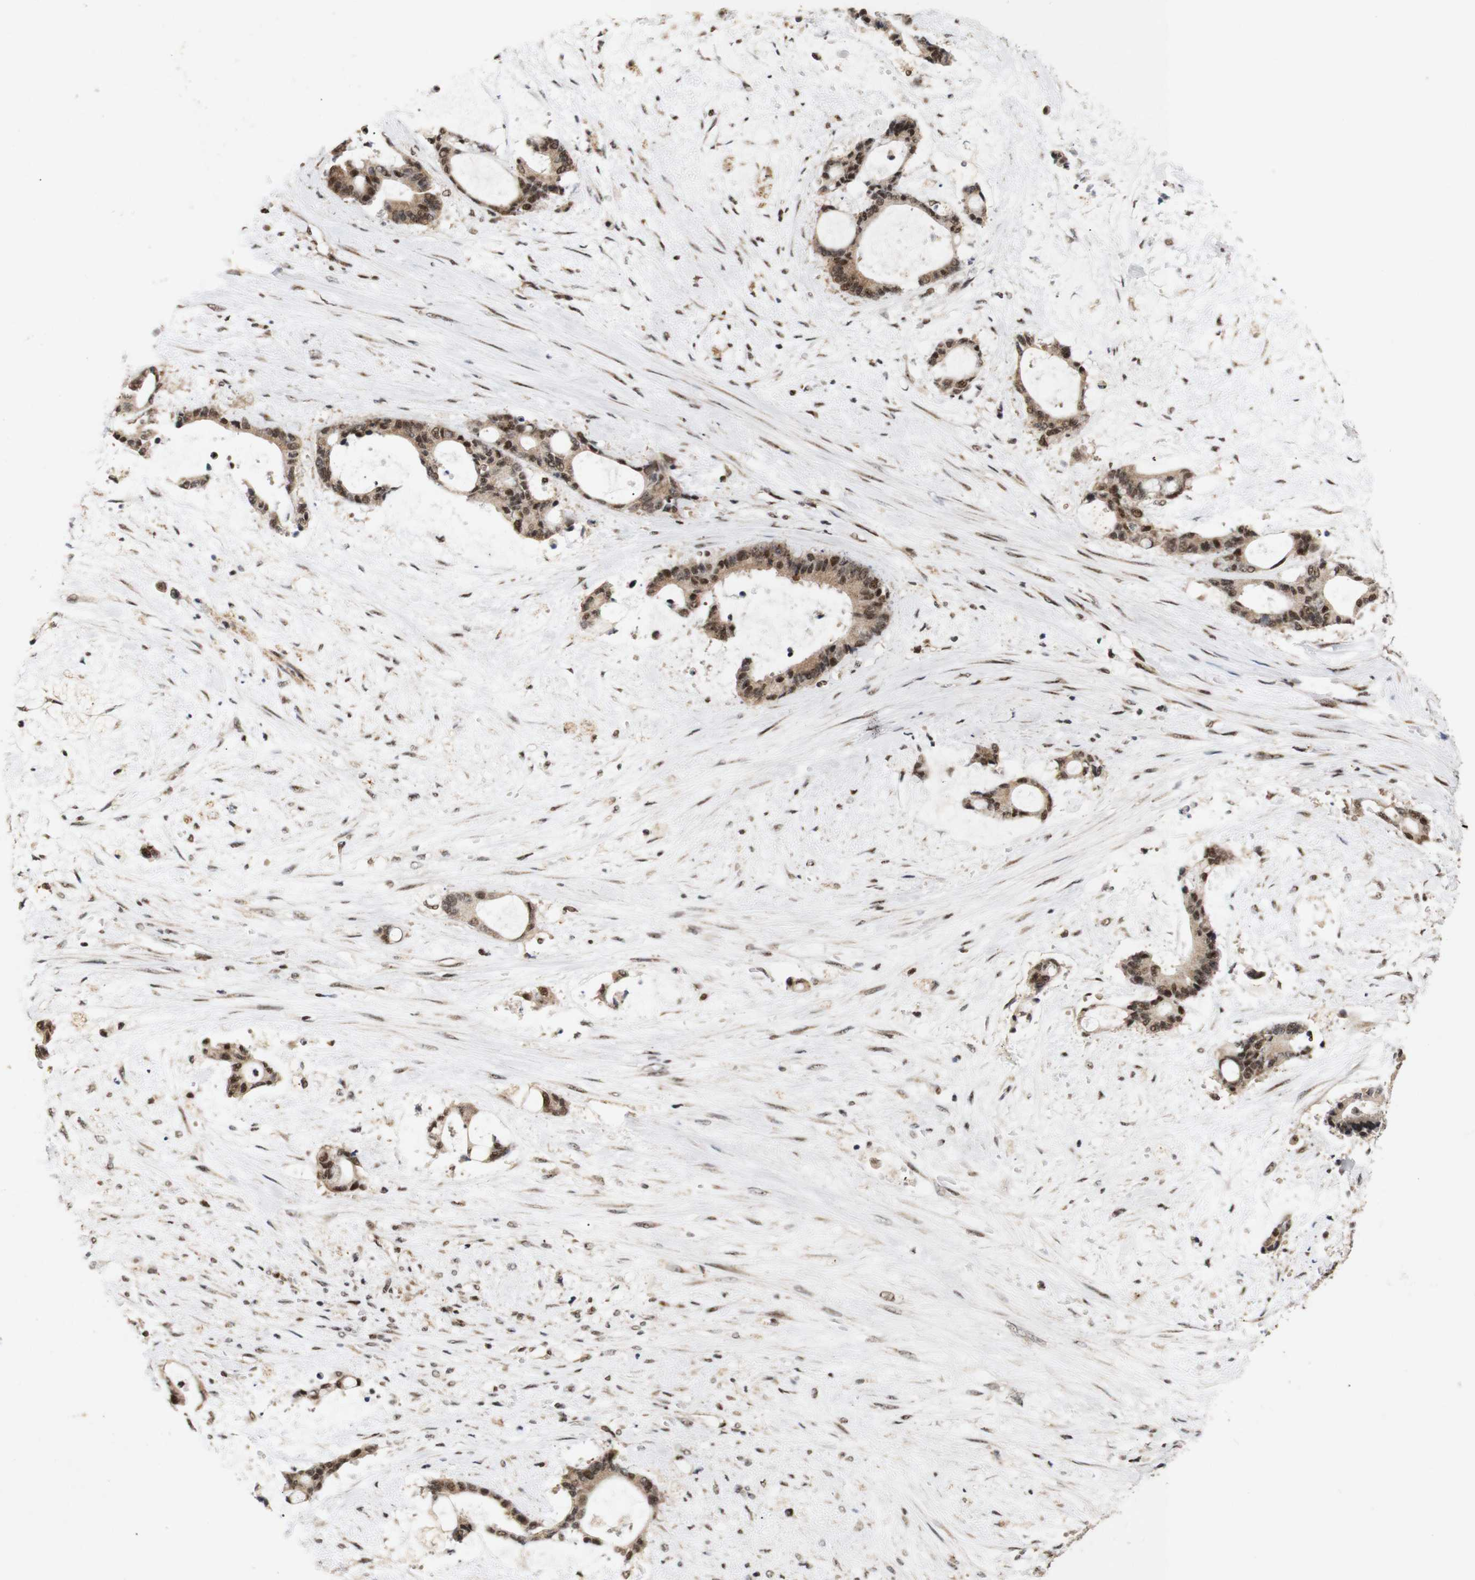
{"staining": {"intensity": "moderate", "quantity": ">75%", "location": "cytoplasmic/membranous,nuclear"}, "tissue": "liver cancer", "cell_type": "Tumor cells", "image_type": "cancer", "snomed": [{"axis": "morphology", "description": "Normal tissue, NOS"}, {"axis": "morphology", "description": "Cholangiocarcinoma"}, {"axis": "topography", "description": "Liver"}, {"axis": "topography", "description": "Peripheral nerve tissue"}], "caption": "An image showing moderate cytoplasmic/membranous and nuclear expression in approximately >75% of tumor cells in liver cancer (cholangiocarcinoma), as visualized by brown immunohistochemical staining.", "gene": "PYM1", "patient": {"sex": "female", "age": 73}}